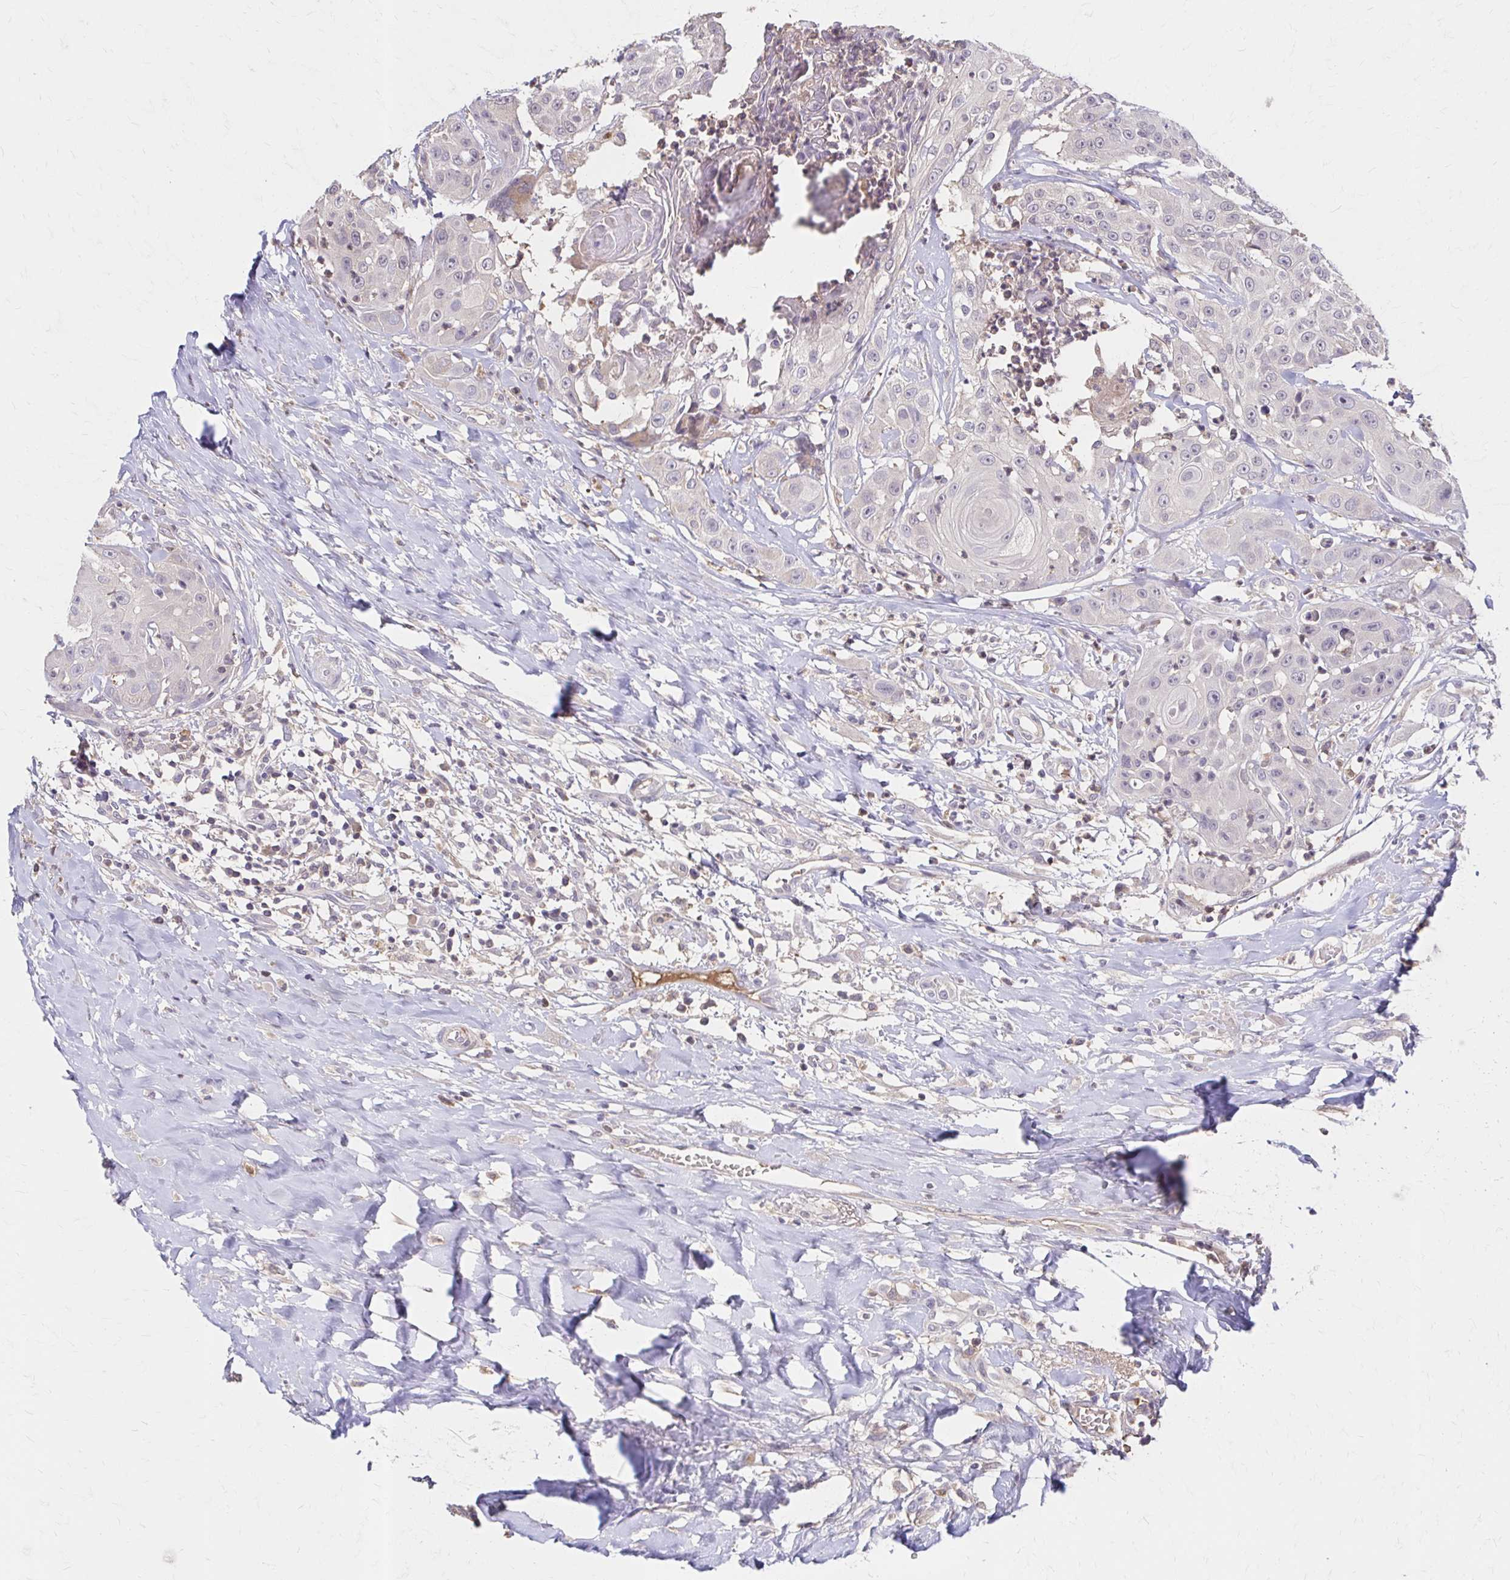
{"staining": {"intensity": "negative", "quantity": "none", "location": "none"}, "tissue": "head and neck cancer", "cell_type": "Tumor cells", "image_type": "cancer", "snomed": [{"axis": "morphology", "description": "Squamous cell carcinoma, NOS"}, {"axis": "topography", "description": "Head-Neck"}], "caption": "Immunohistochemical staining of human squamous cell carcinoma (head and neck) shows no significant expression in tumor cells.", "gene": "HMGCS2", "patient": {"sex": "male", "age": 83}}